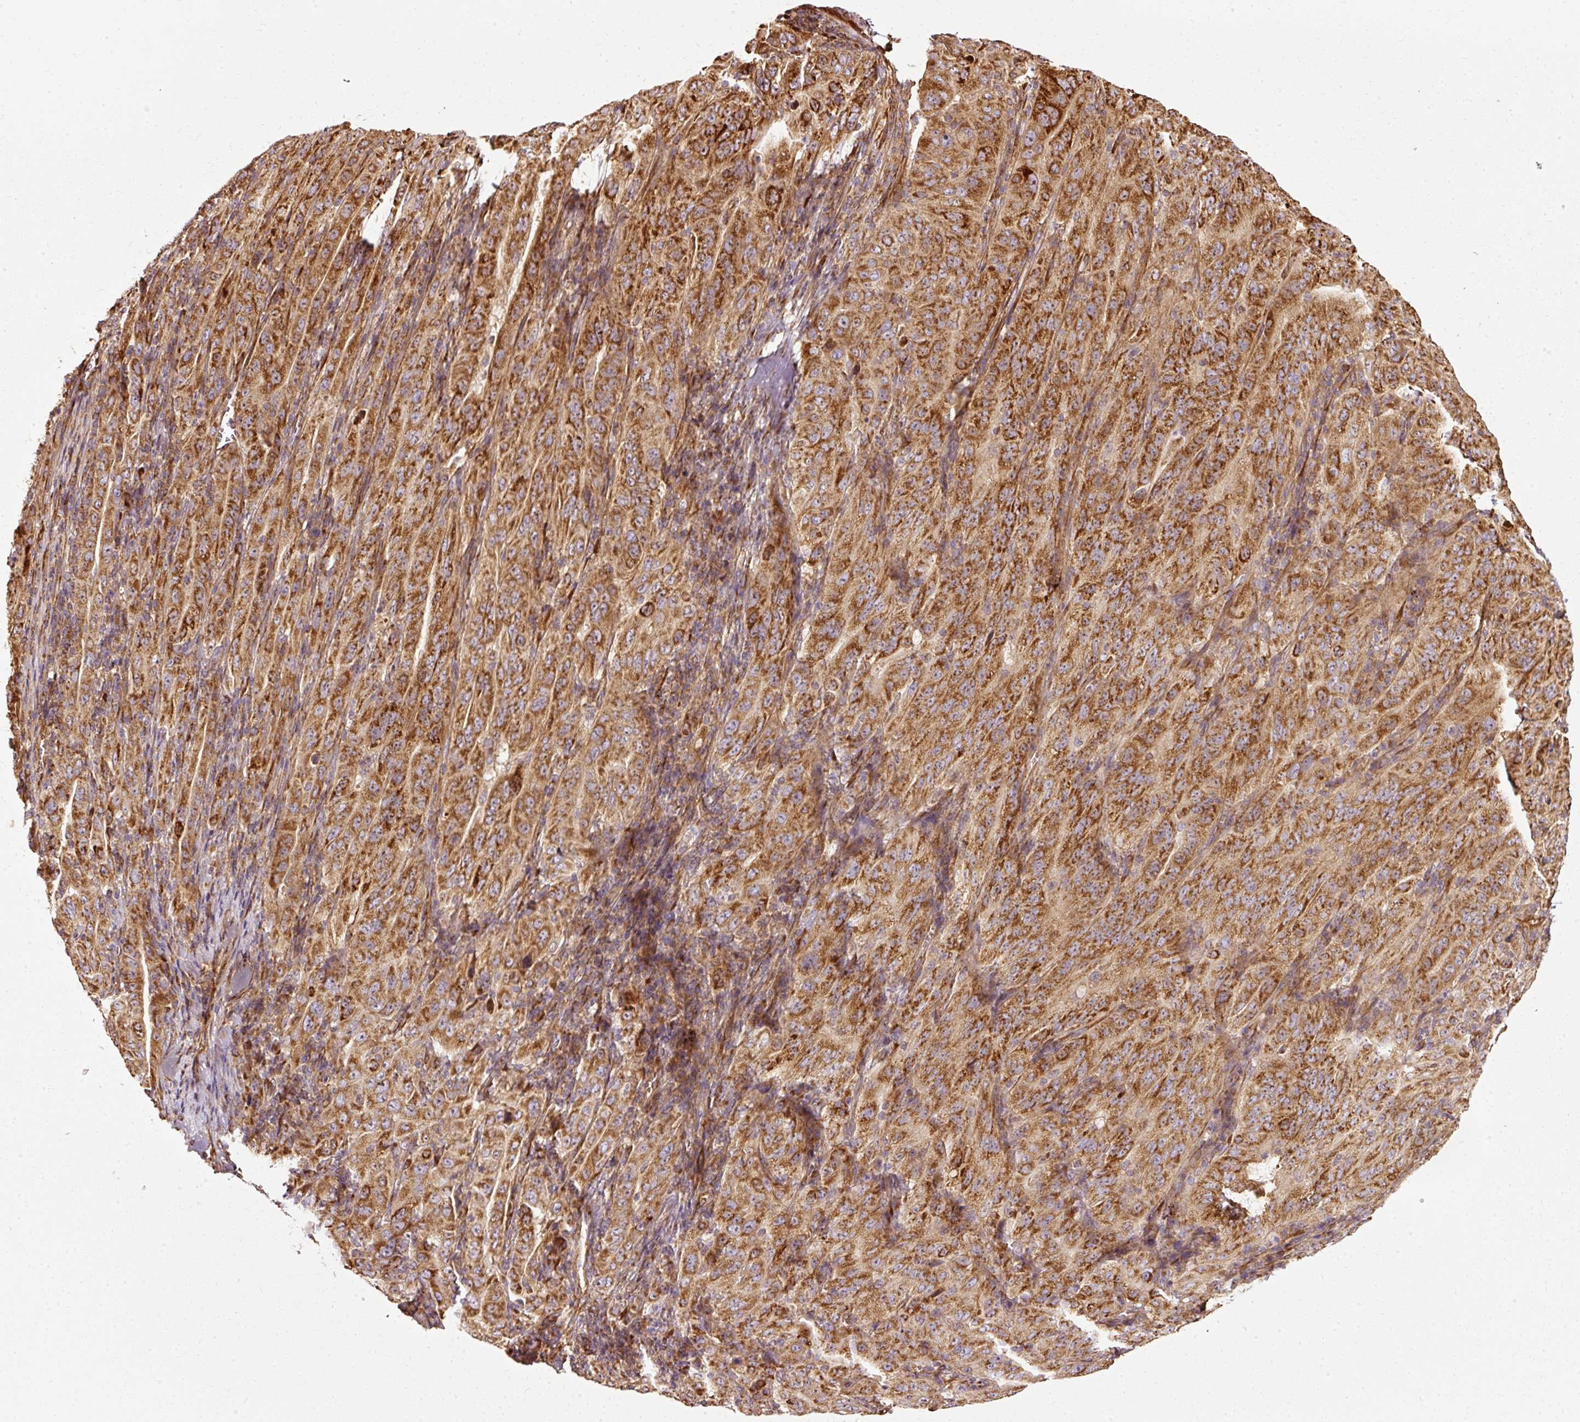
{"staining": {"intensity": "strong", "quantity": ">75%", "location": "cytoplasmic/membranous"}, "tissue": "pancreatic cancer", "cell_type": "Tumor cells", "image_type": "cancer", "snomed": [{"axis": "morphology", "description": "Adenocarcinoma, NOS"}, {"axis": "topography", "description": "Pancreas"}], "caption": "Brown immunohistochemical staining in pancreatic adenocarcinoma displays strong cytoplasmic/membranous staining in about >75% of tumor cells. (Stains: DAB (3,3'-diaminobenzidine) in brown, nuclei in blue, Microscopy: brightfield microscopy at high magnification).", "gene": "ISCU", "patient": {"sex": "male", "age": 63}}